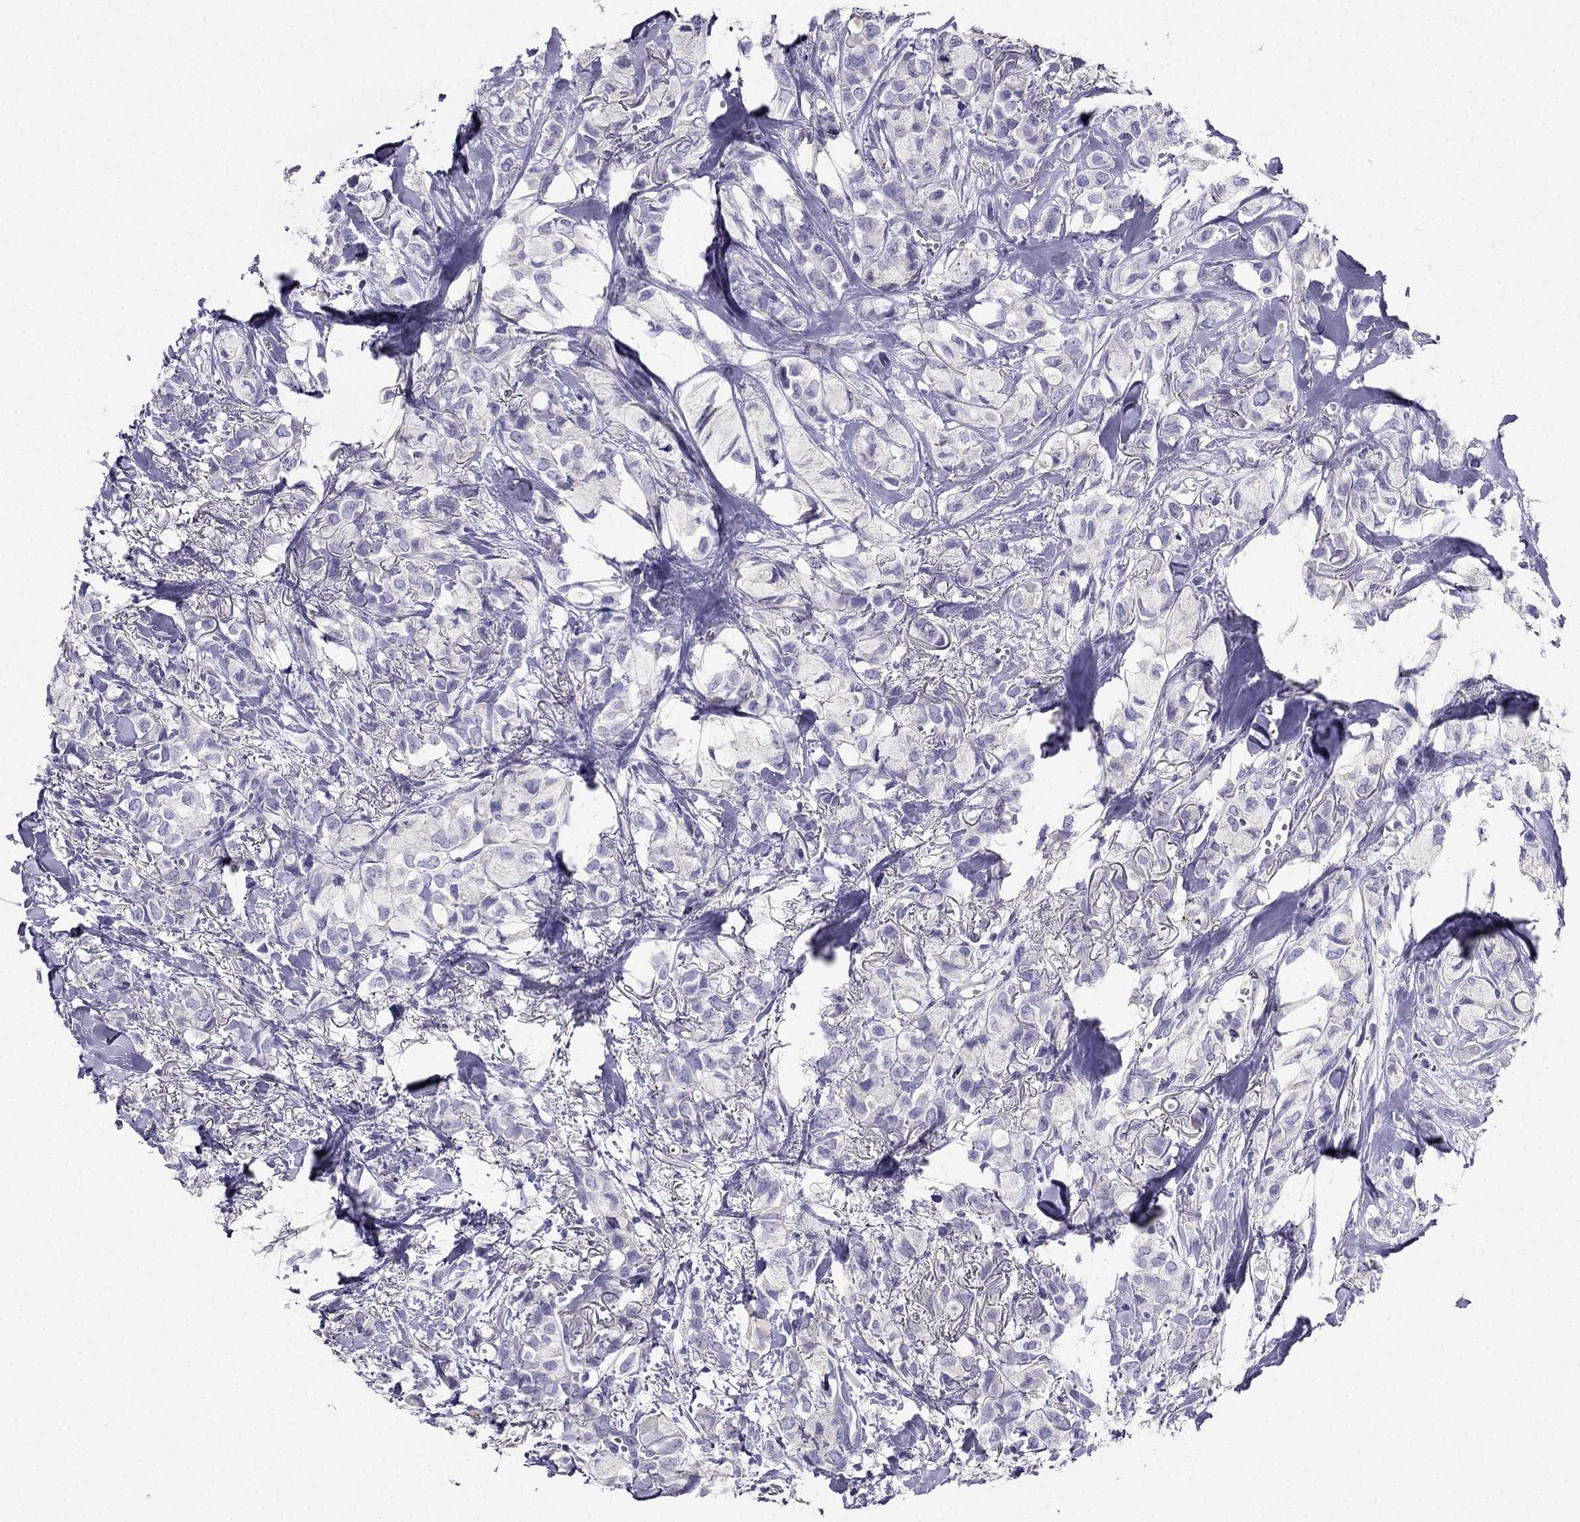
{"staining": {"intensity": "negative", "quantity": "none", "location": "none"}, "tissue": "breast cancer", "cell_type": "Tumor cells", "image_type": "cancer", "snomed": [{"axis": "morphology", "description": "Duct carcinoma"}, {"axis": "topography", "description": "Breast"}], "caption": "An image of breast cancer (intraductal carcinoma) stained for a protein shows no brown staining in tumor cells. Brightfield microscopy of immunohistochemistry stained with DAB (3,3'-diaminobenzidine) (brown) and hematoxylin (blue), captured at high magnification.", "gene": "PTH", "patient": {"sex": "female", "age": 85}}